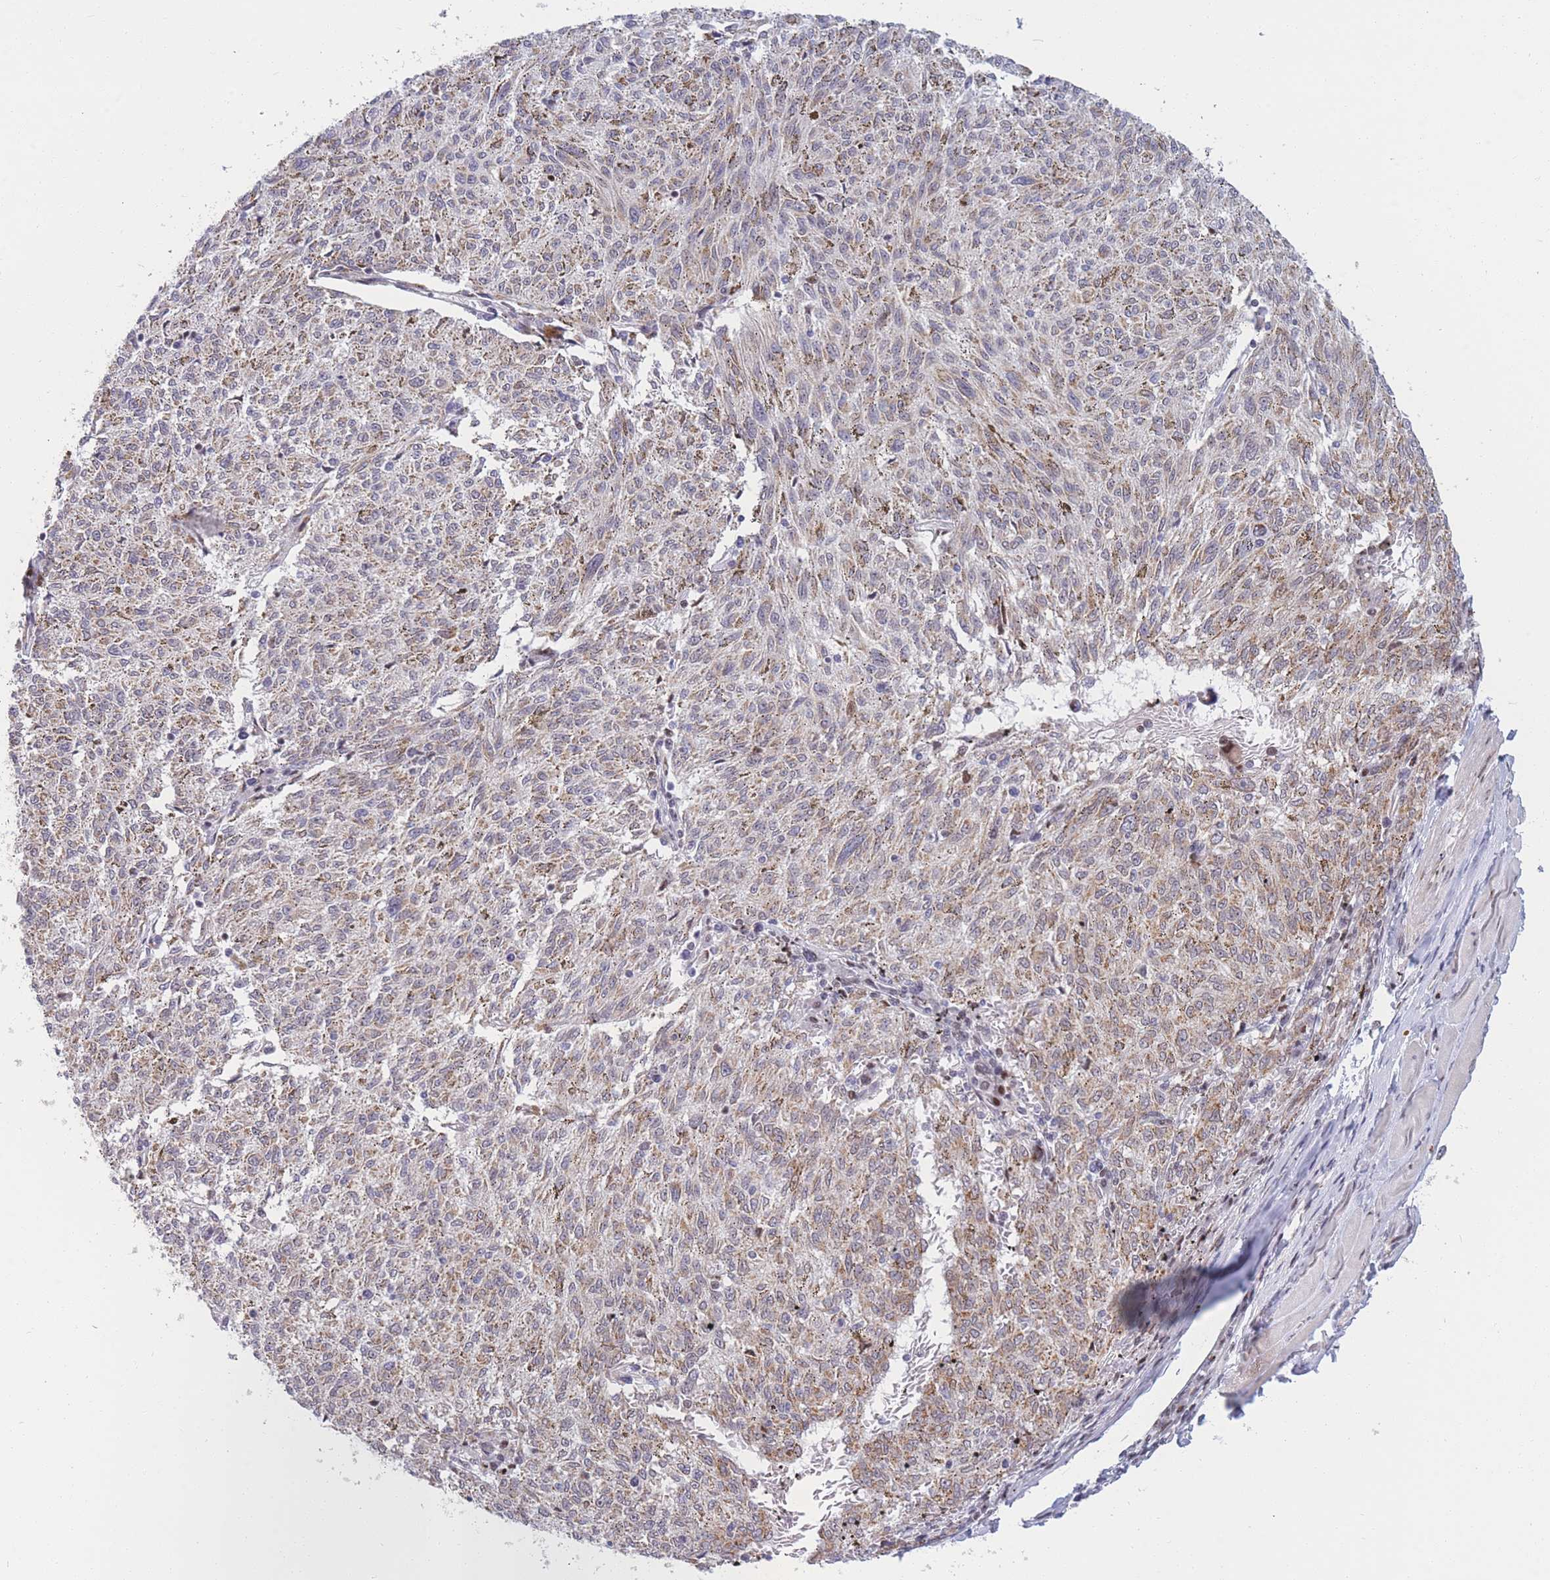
{"staining": {"intensity": "moderate", "quantity": "25%-75%", "location": "cytoplasmic/membranous"}, "tissue": "melanoma", "cell_type": "Tumor cells", "image_type": "cancer", "snomed": [{"axis": "morphology", "description": "Malignant melanoma, NOS"}, {"axis": "topography", "description": "Skin"}], "caption": "Immunohistochemistry (IHC) of malignant melanoma displays medium levels of moderate cytoplasmic/membranous expression in about 25%-75% of tumor cells. (brown staining indicates protein expression, while blue staining denotes nuclei).", "gene": "MOB4", "patient": {"sex": "female", "age": 72}}